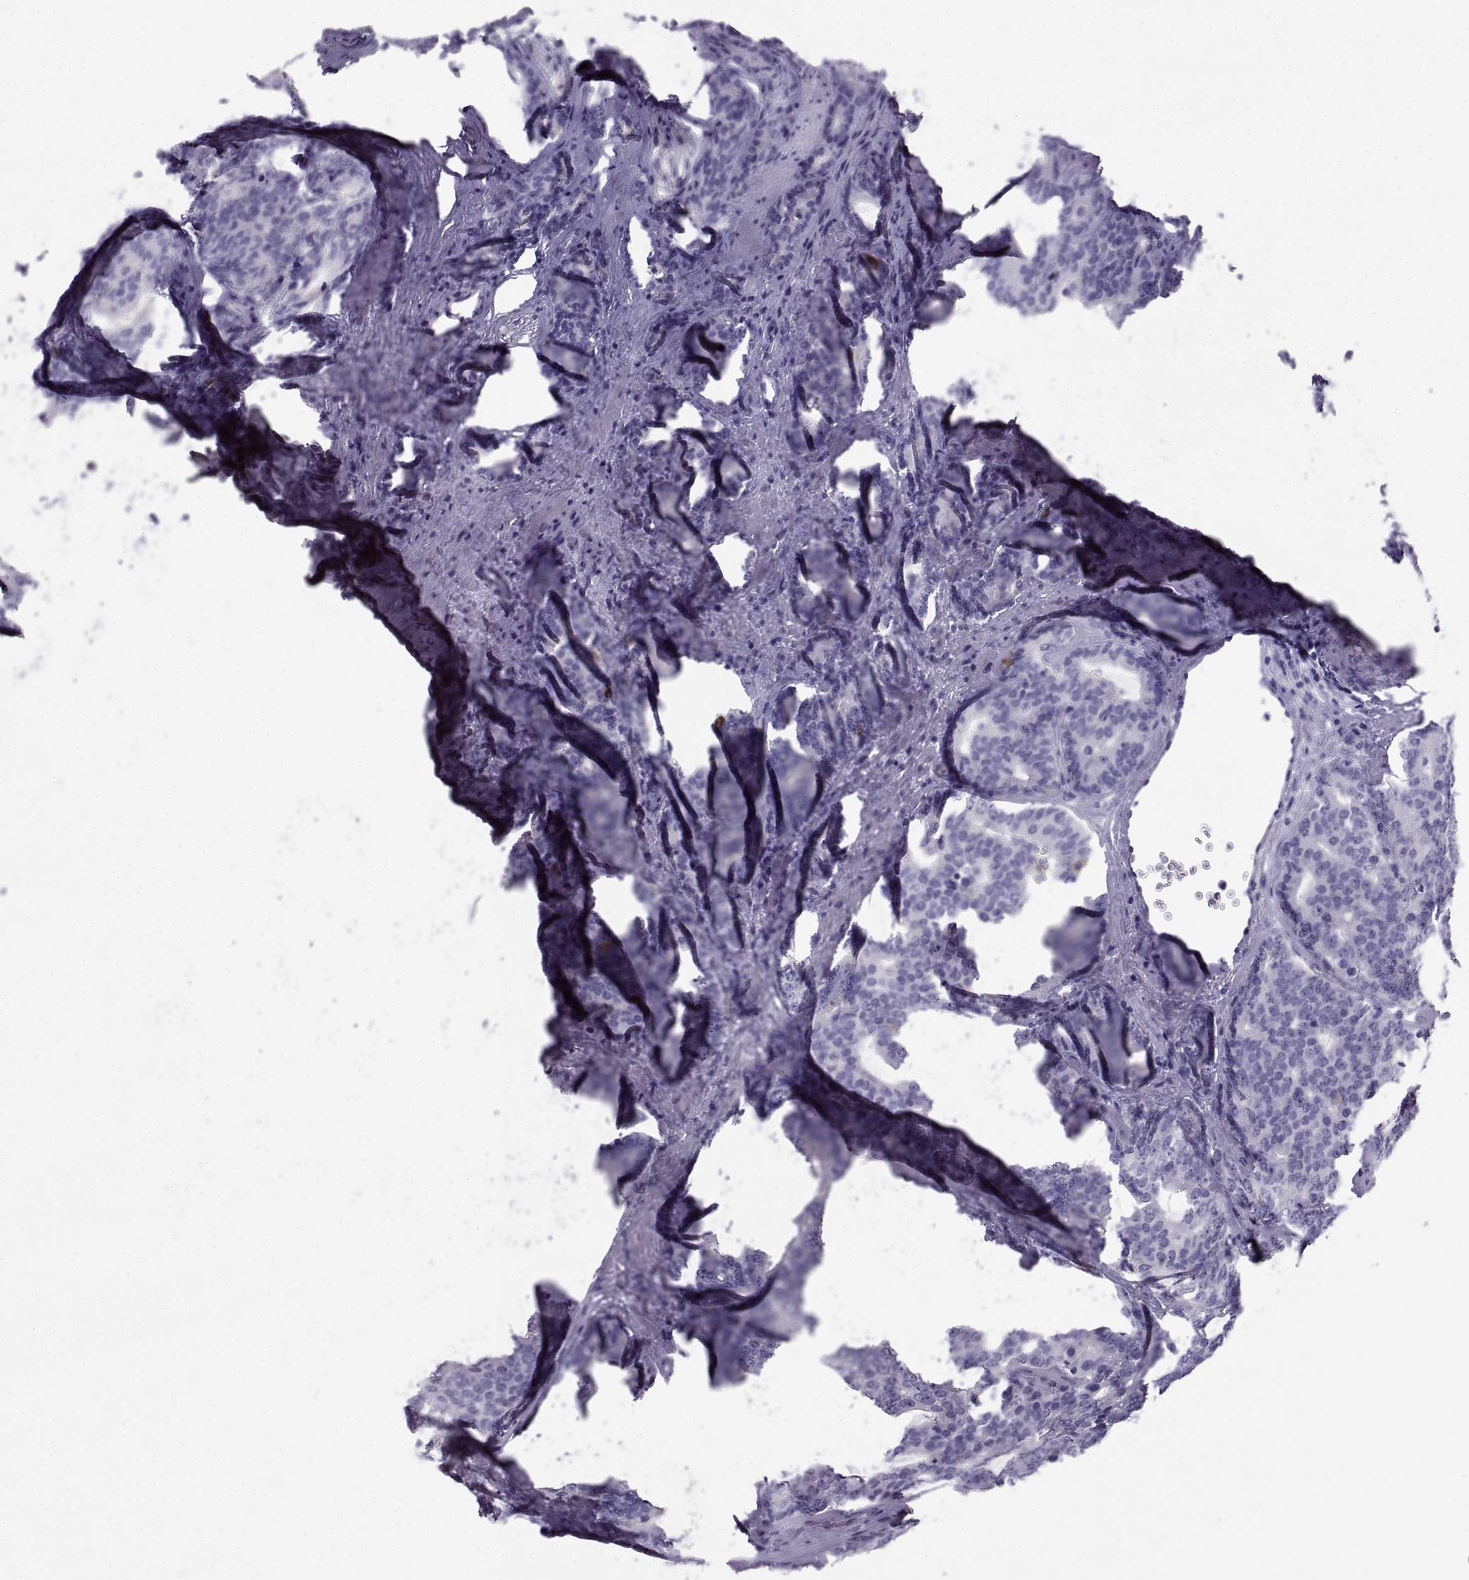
{"staining": {"intensity": "negative", "quantity": "none", "location": "none"}, "tissue": "prostate cancer", "cell_type": "Tumor cells", "image_type": "cancer", "snomed": [{"axis": "morphology", "description": "Adenocarcinoma, NOS"}, {"axis": "topography", "description": "Prostate"}], "caption": "Immunohistochemical staining of prostate cancer displays no significant staining in tumor cells.", "gene": "PCSK1N", "patient": {"sex": "male", "age": 71}}